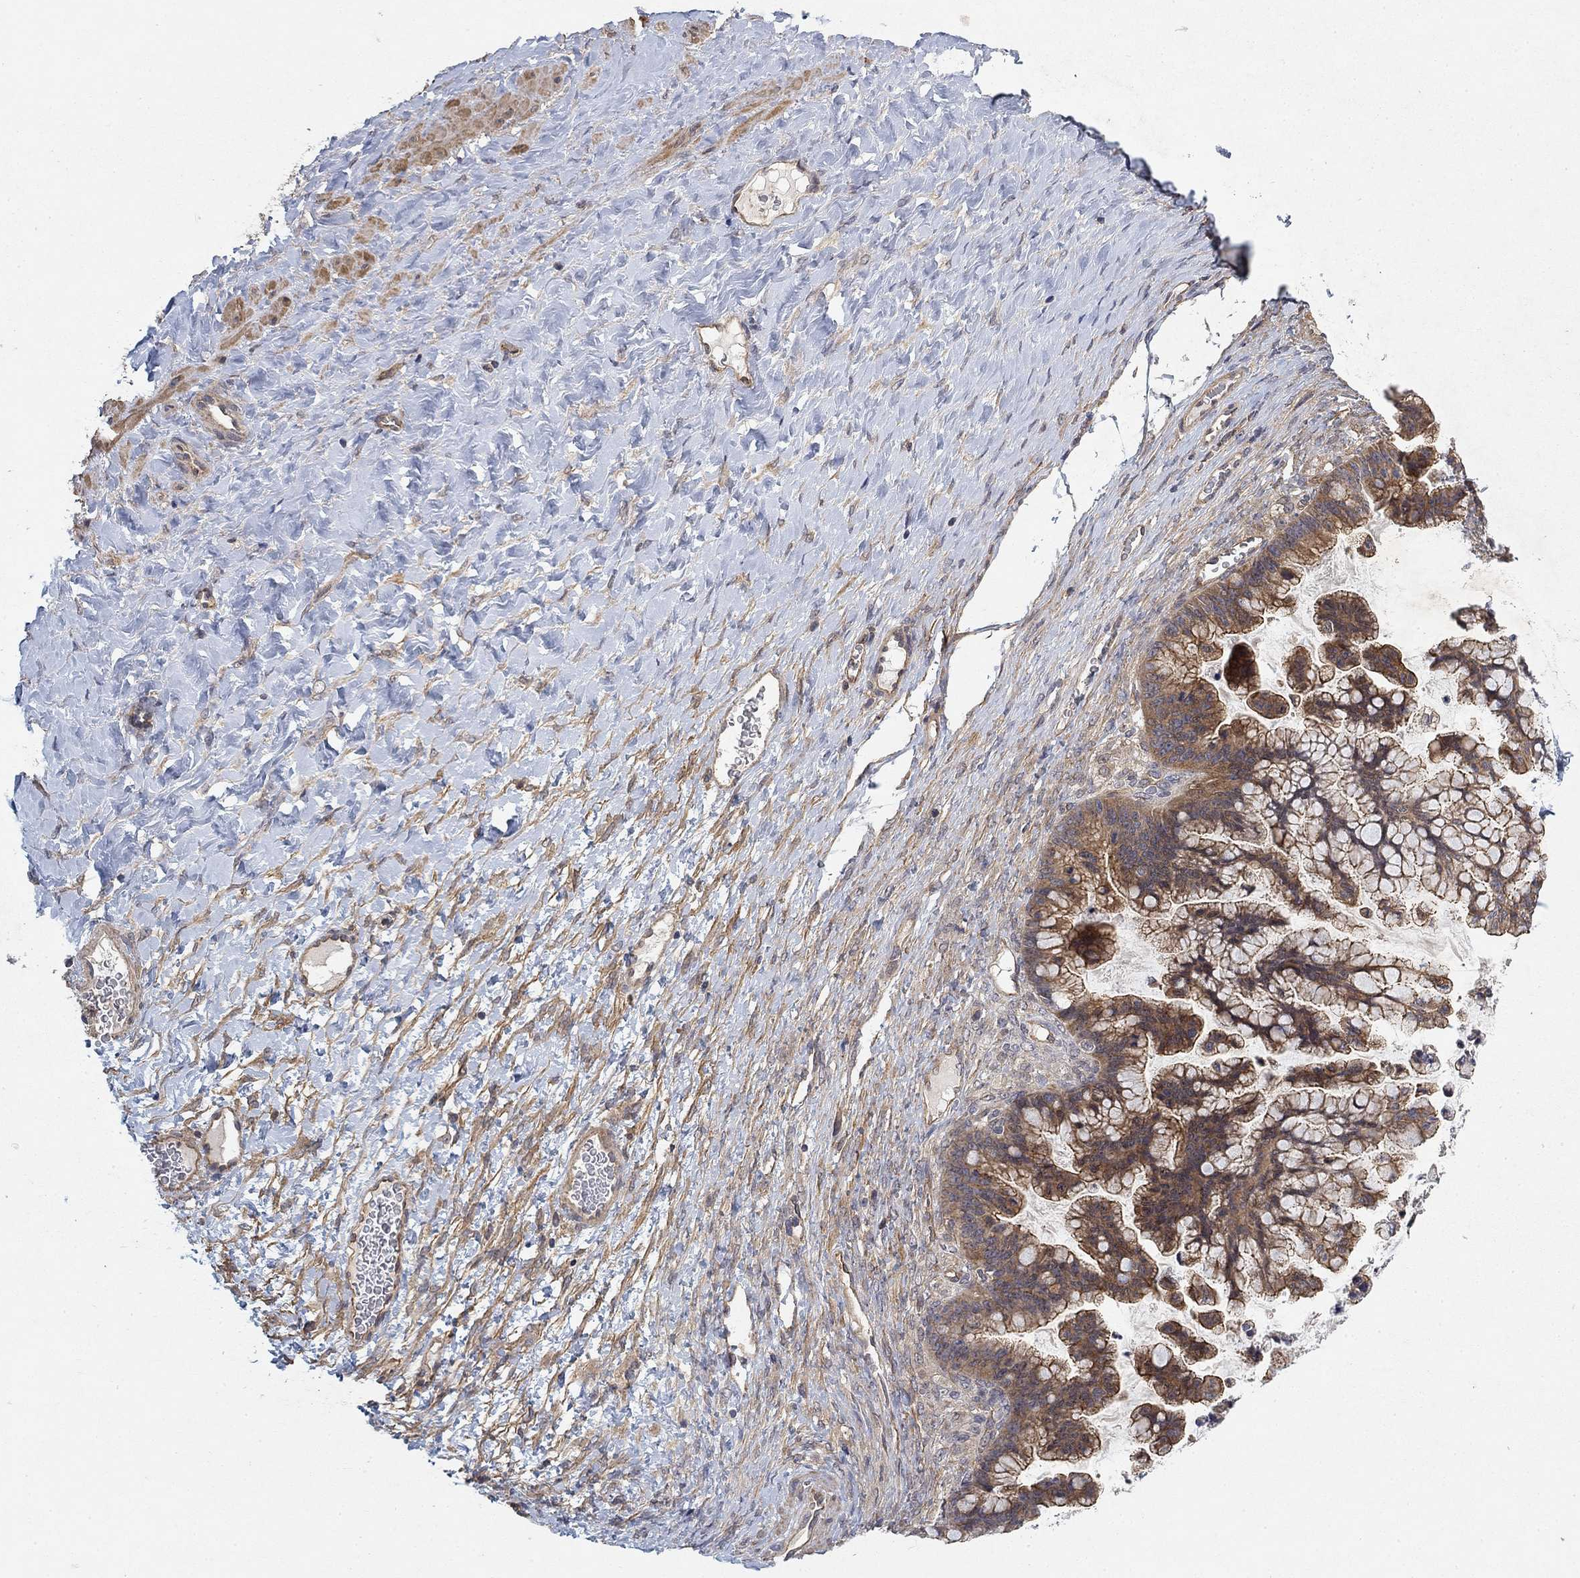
{"staining": {"intensity": "moderate", "quantity": ">75%", "location": "cytoplasmic/membranous"}, "tissue": "ovarian cancer", "cell_type": "Tumor cells", "image_type": "cancer", "snomed": [{"axis": "morphology", "description": "Cystadenocarcinoma, mucinous, NOS"}, {"axis": "topography", "description": "Ovary"}], "caption": "Brown immunohistochemical staining in ovarian cancer demonstrates moderate cytoplasmic/membranous positivity in about >75% of tumor cells. (IHC, brightfield microscopy, high magnification).", "gene": "MCUR1", "patient": {"sex": "female", "age": 67}}